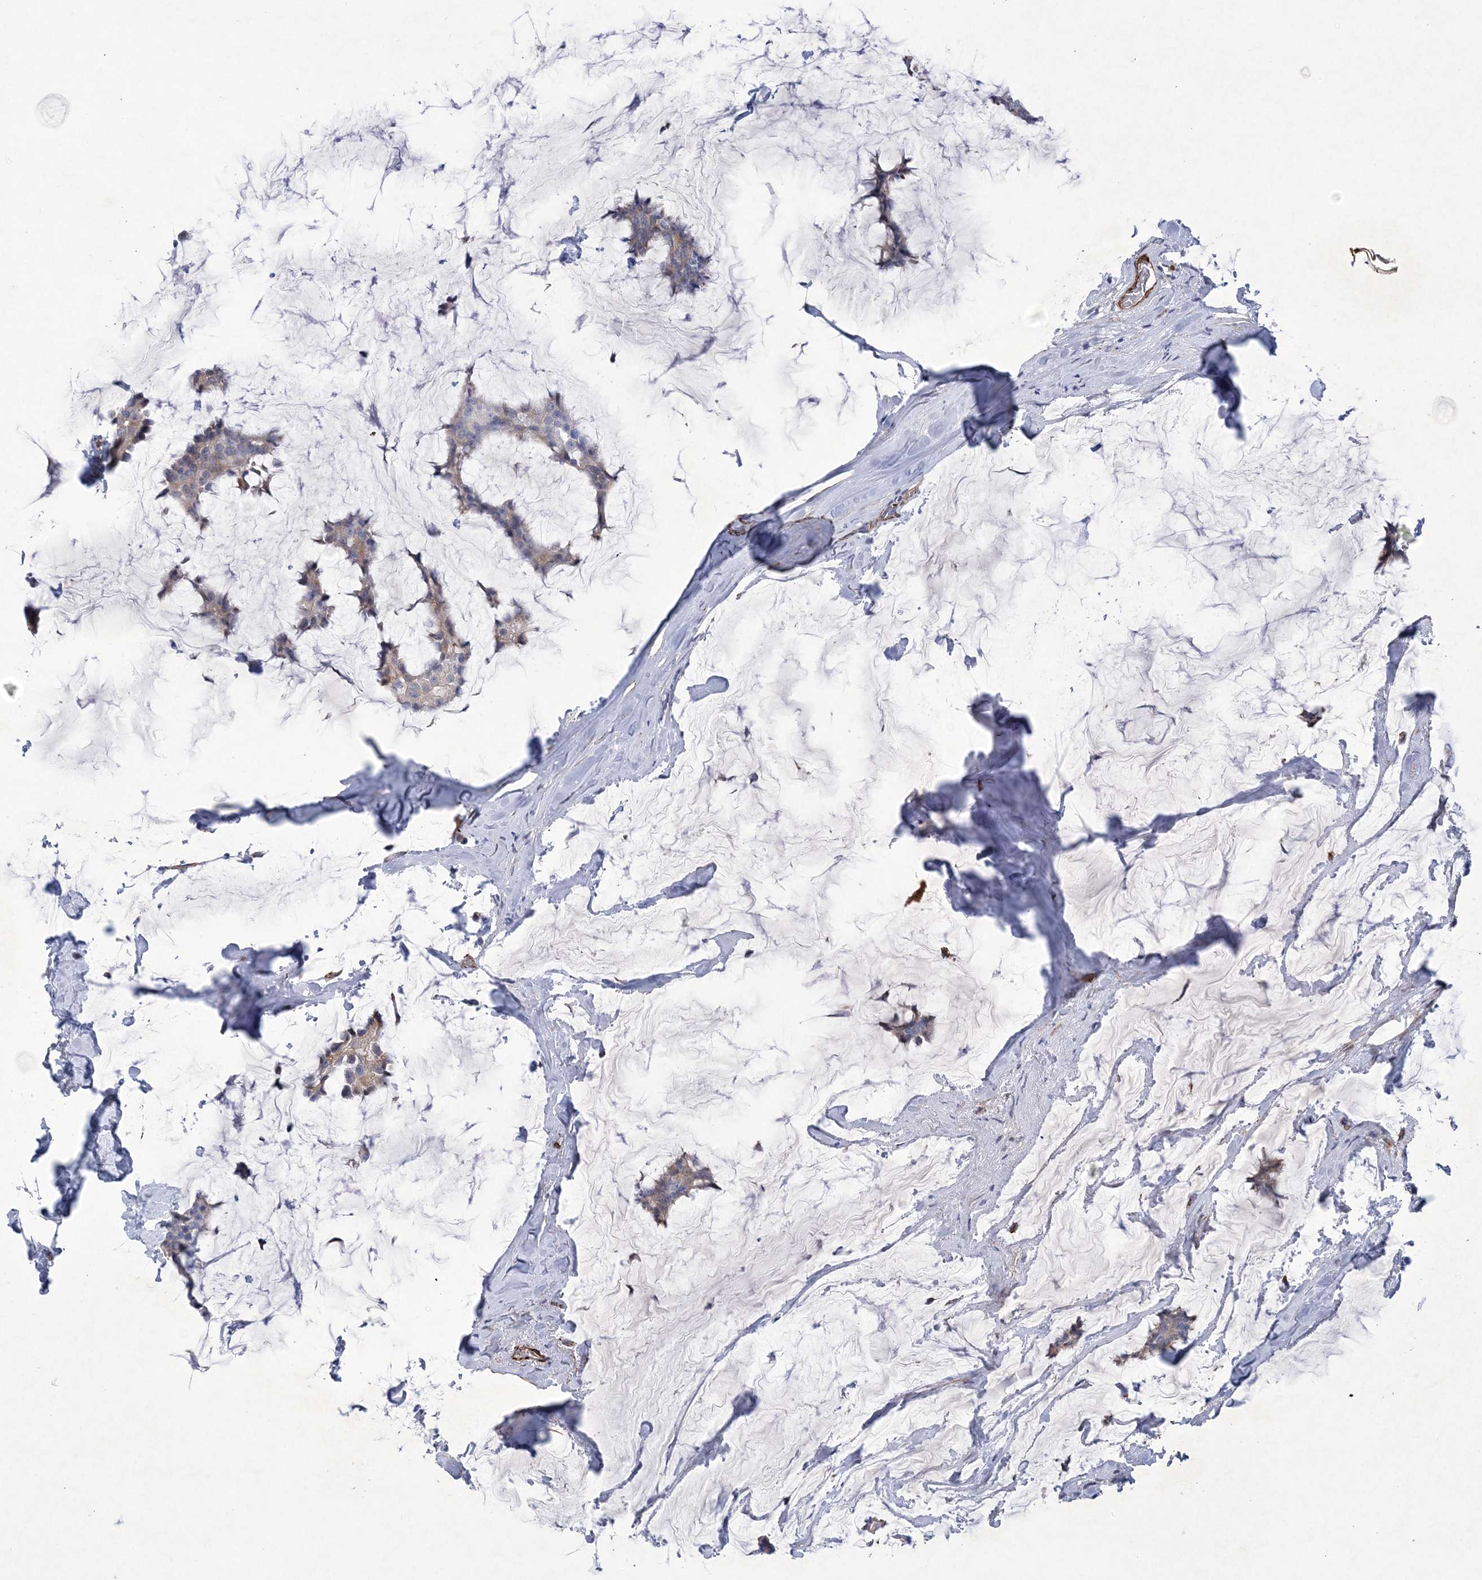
{"staining": {"intensity": "weak", "quantity": "<25%", "location": "cytoplasmic/membranous"}, "tissue": "breast cancer", "cell_type": "Tumor cells", "image_type": "cancer", "snomed": [{"axis": "morphology", "description": "Duct carcinoma"}, {"axis": "topography", "description": "Breast"}], "caption": "The image reveals no staining of tumor cells in breast invasive ductal carcinoma.", "gene": "ARSJ", "patient": {"sex": "female", "age": 93}}